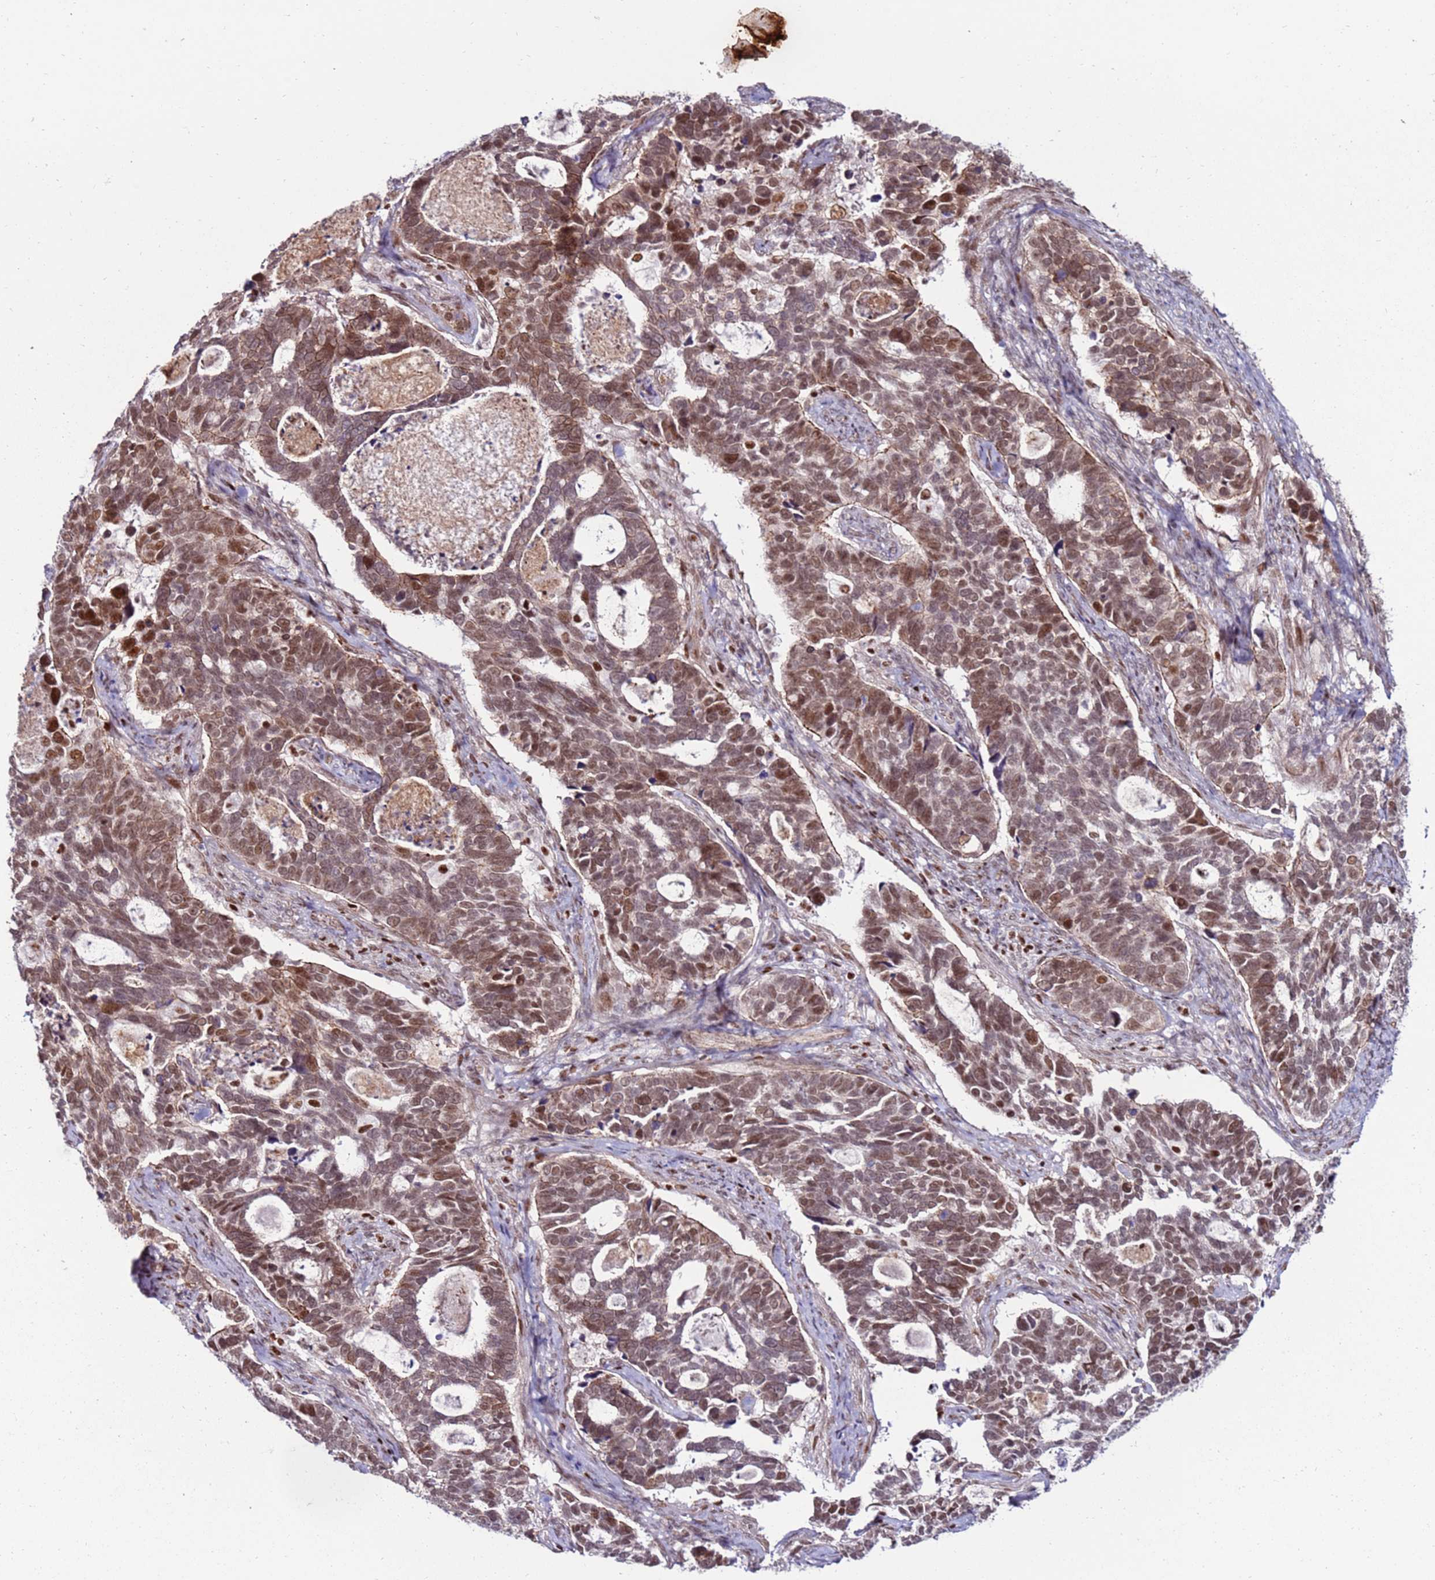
{"staining": {"intensity": "moderate", "quantity": ">75%", "location": "nuclear"}, "tissue": "cervical cancer", "cell_type": "Tumor cells", "image_type": "cancer", "snomed": [{"axis": "morphology", "description": "Squamous cell carcinoma, NOS"}, {"axis": "topography", "description": "Cervix"}], "caption": "Immunohistochemical staining of squamous cell carcinoma (cervical) reveals medium levels of moderate nuclear positivity in approximately >75% of tumor cells.", "gene": "KPNA4", "patient": {"sex": "female", "age": 38}}